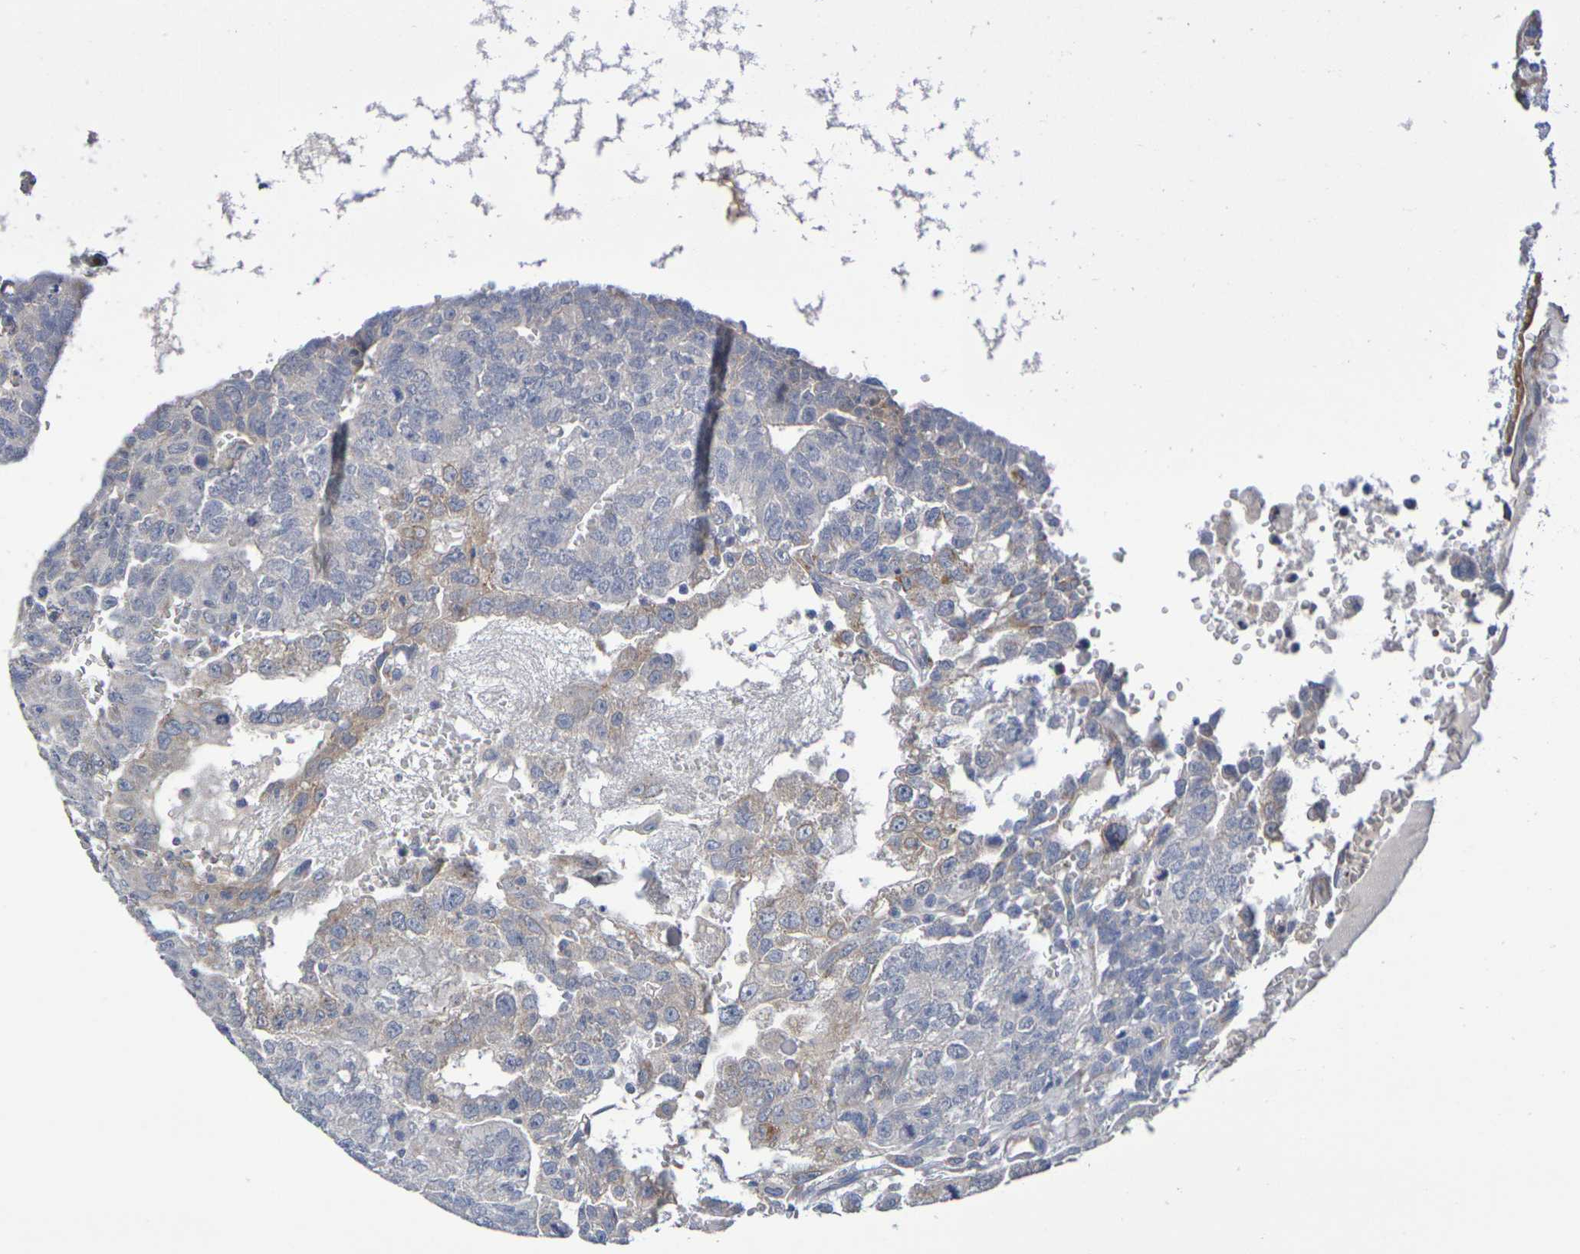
{"staining": {"intensity": "weak", "quantity": "<25%", "location": "cytoplasmic/membranous"}, "tissue": "testis cancer", "cell_type": "Tumor cells", "image_type": "cancer", "snomed": [{"axis": "morphology", "description": "Seminoma, NOS"}, {"axis": "morphology", "description": "Carcinoma, Embryonal, NOS"}, {"axis": "topography", "description": "Testis"}], "caption": "A histopathology image of human seminoma (testis) is negative for staining in tumor cells.", "gene": "SDC4", "patient": {"sex": "male", "age": 52}}